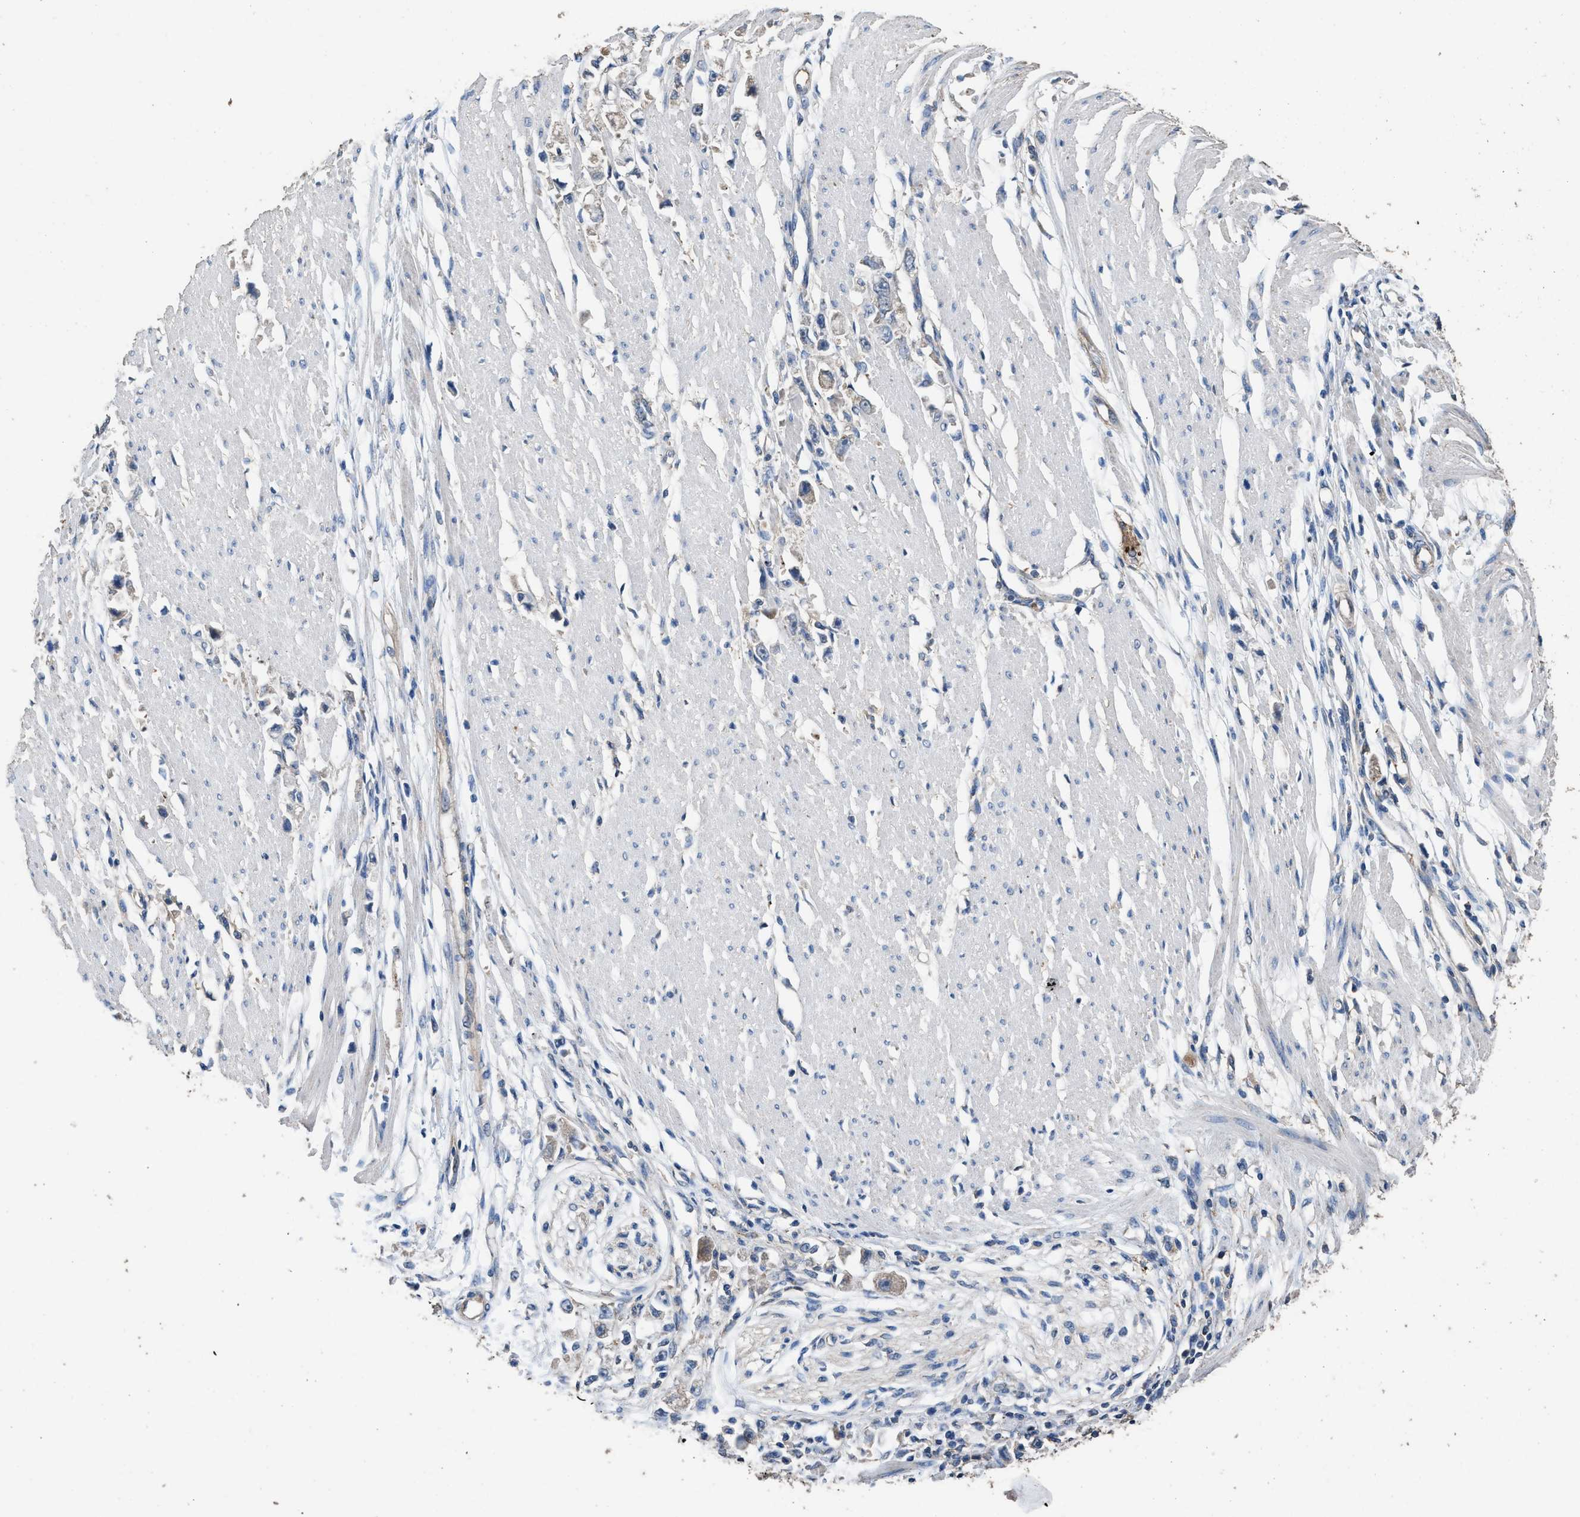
{"staining": {"intensity": "weak", "quantity": ">75%", "location": "cytoplasmic/membranous"}, "tissue": "stomach cancer", "cell_type": "Tumor cells", "image_type": "cancer", "snomed": [{"axis": "morphology", "description": "Adenocarcinoma, NOS"}, {"axis": "topography", "description": "Stomach"}], "caption": "Immunohistochemistry (IHC) photomicrograph of stomach cancer (adenocarcinoma) stained for a protein (brown), which reveals low levels of weak cytoplasmic/membranous expression in about >75% of tumor cells.", "gene": "ITSN1", "patient": {"sex": "female", "age": 59}}